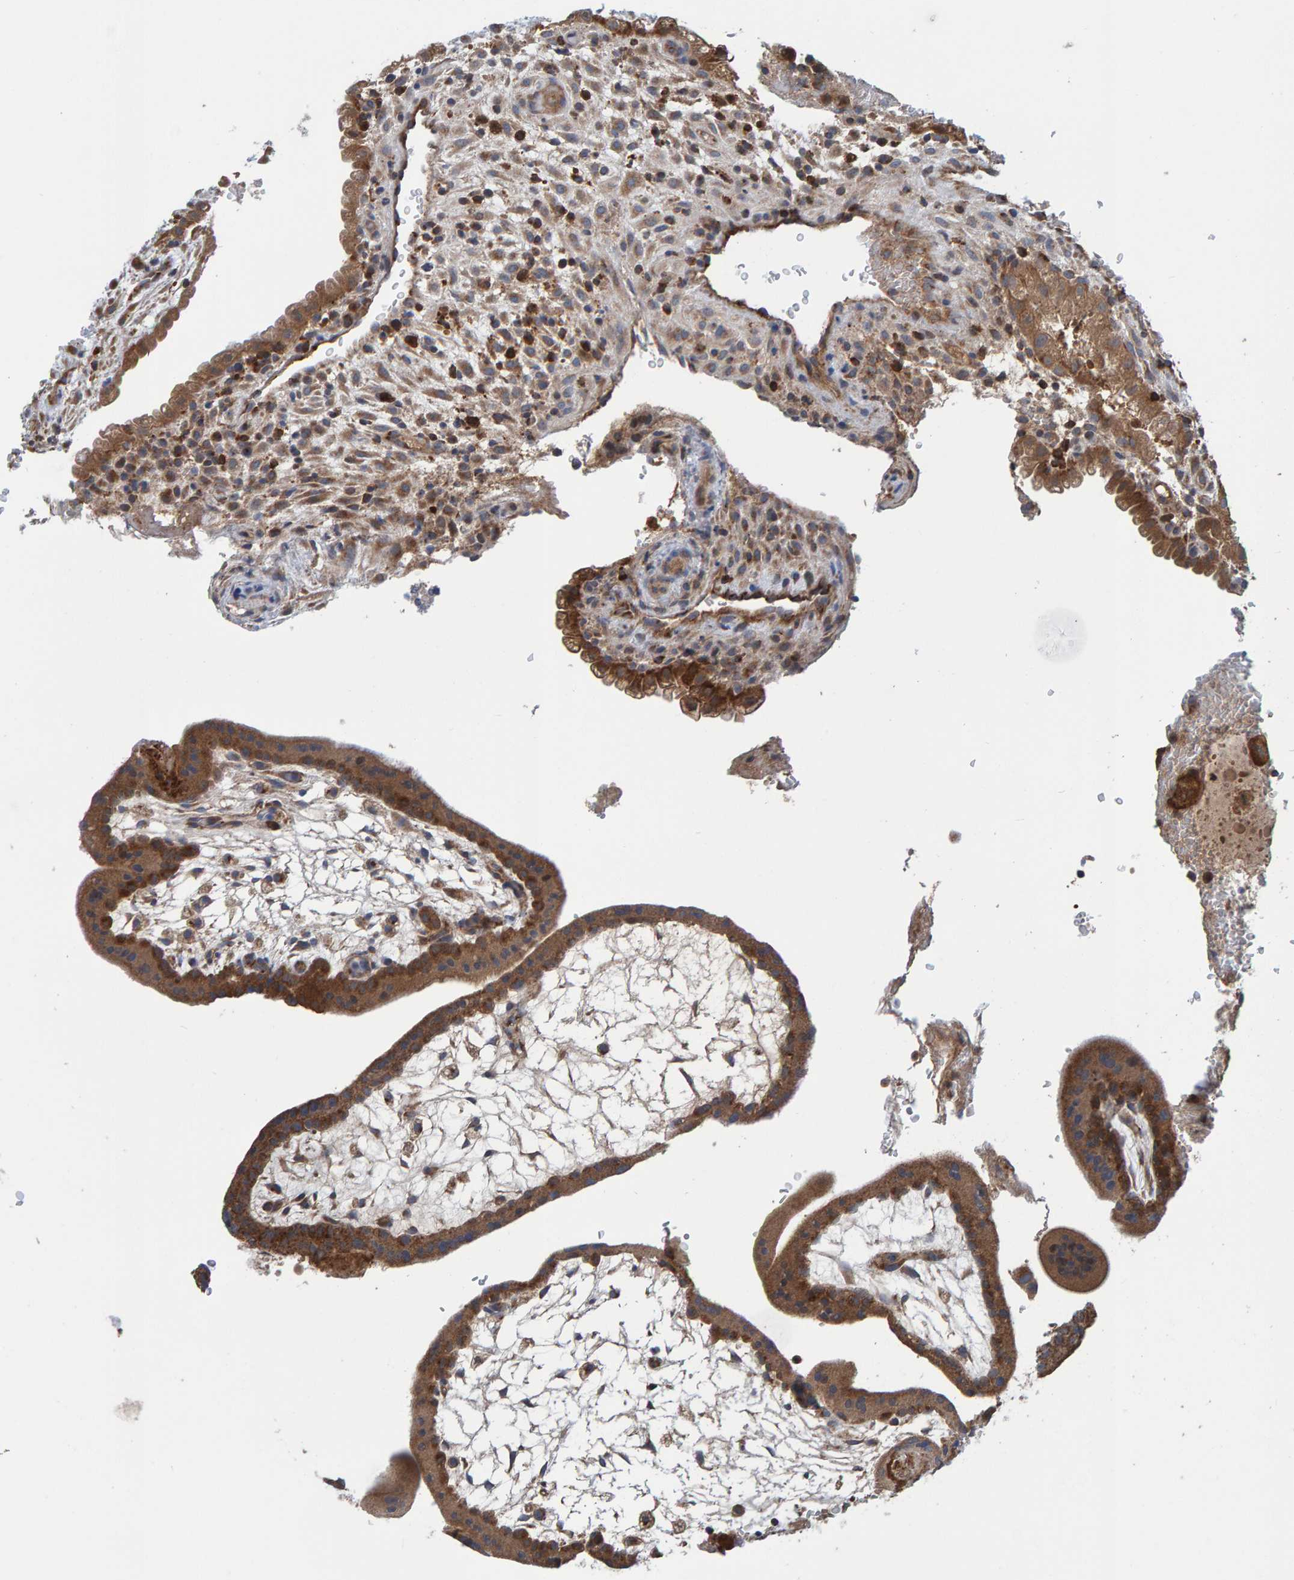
{"staining": {"intensity": "moderate", "quantity": ">75%", "location": "cytoplasmic/membranous"}, "tissue": "placenta", "cell_type": "Decidual cells", "image_type": "normal", "snomed": [{"axis": "morphology", "description": "Normal tissue, NOS"}, {"axis": "topography", "description": "Placenta"}], "caption": "Protein staining of normal placenta reveals moderate cytoplasmic/membranous positivity in about >75% of decidual cells. Ihc stains the protein in brown and the nuclei are stained blue.", "gene": "KIAA0753", "patient": {"sex": "female", "age": 35}}